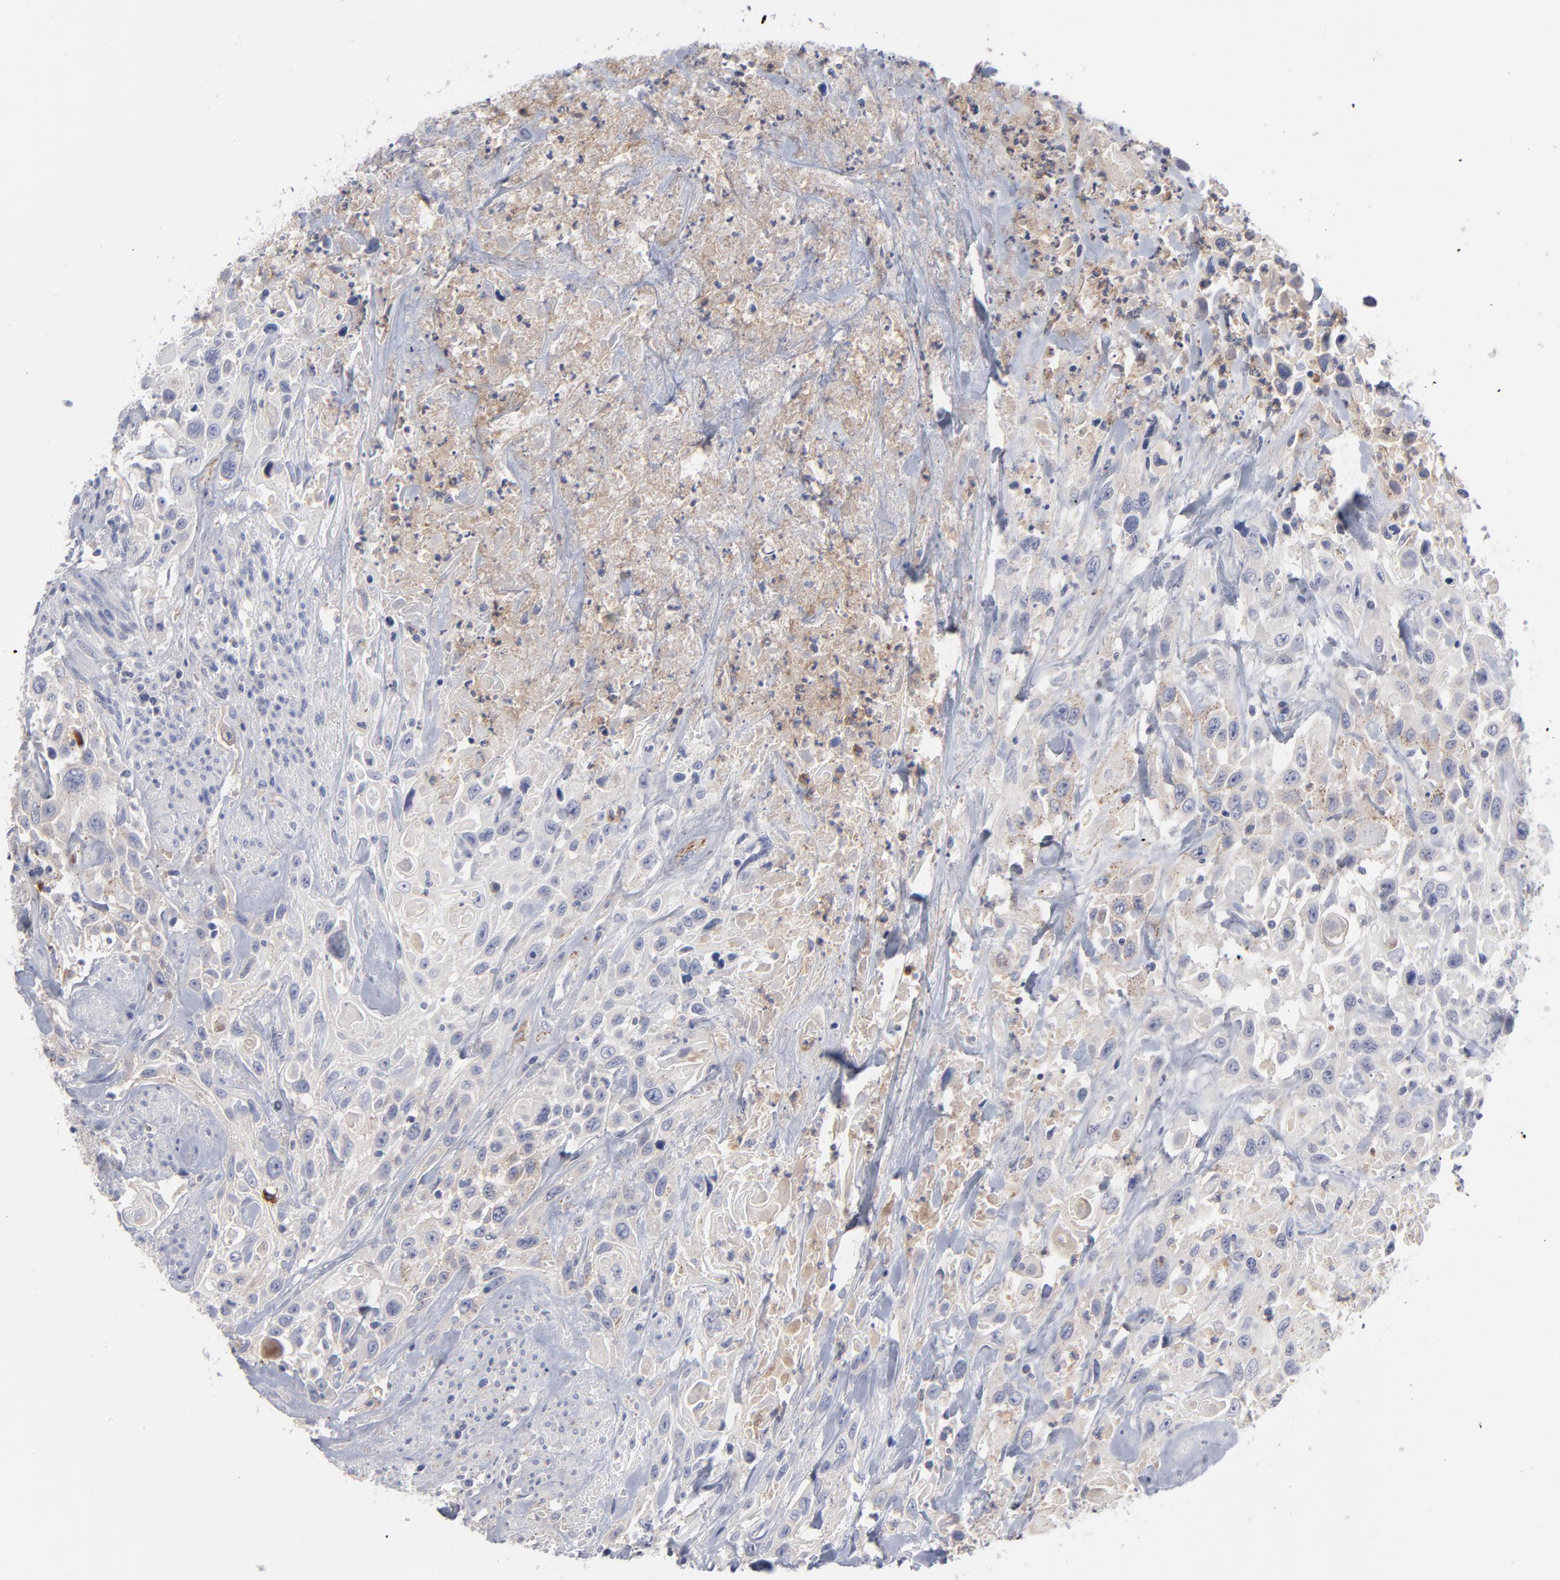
{"staining": {"intensity": "moderate", "quantity": "<25%", "location": "cytoplasmic/membranous"}, "tissue": "urothelial cancer", "cell_type": "Tumor cells", "image_type": "cancer", "snomed": [{"axis": "morphology", "description": "Urothelial carcinoma, High grade"}, {"axis": "topography", "description": "Urinary bladder"}], "caption": "Immunohistochemical staining of human urothelial carcinoma (high-grade) reveals moderate cytoplasmic/membranous protein staining in approximately <25% of tumor cells.", "gene": "CCR3", "patient": {"sex": "female", "age": 84}}